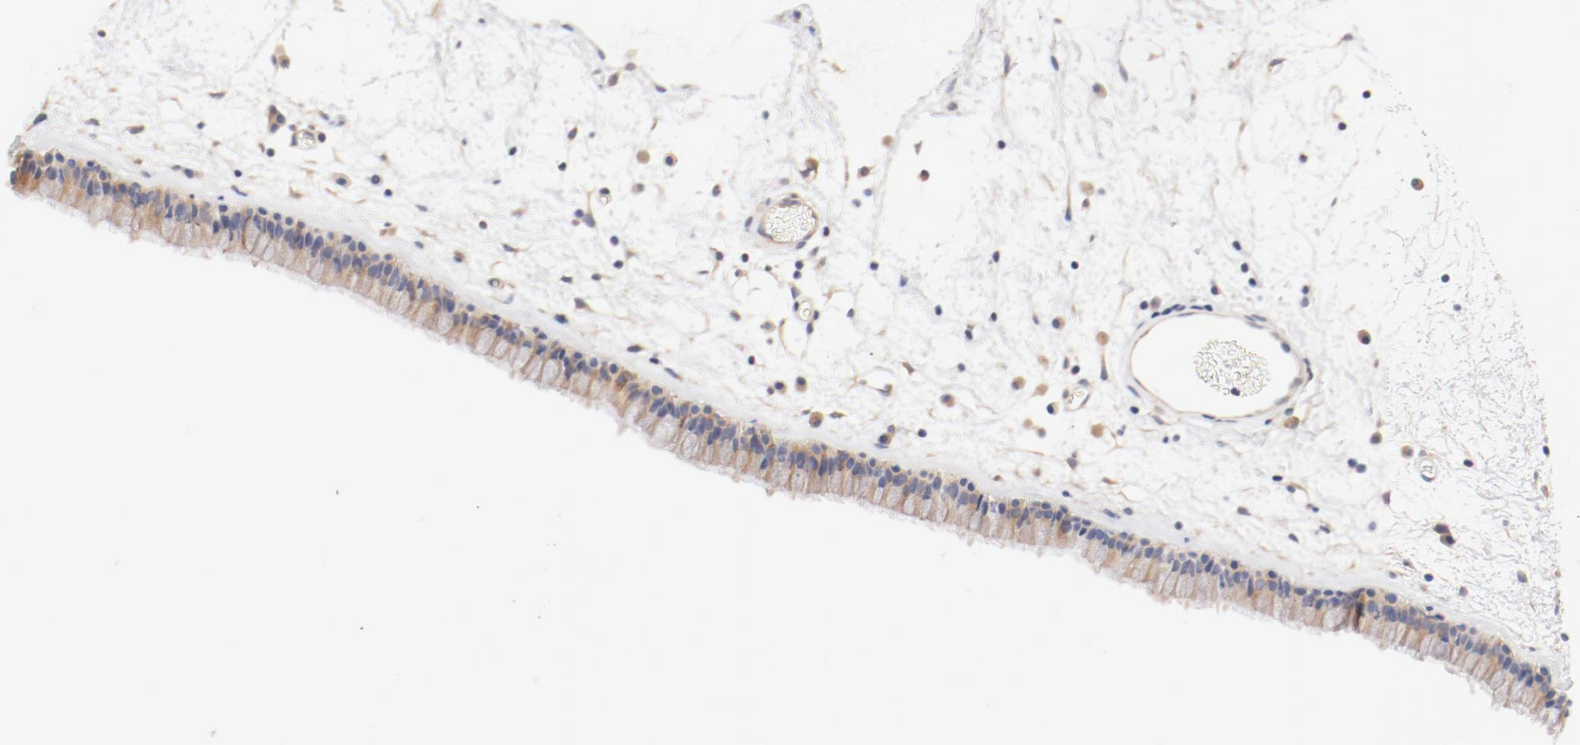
{"staining": {"intensity": "weak", "quantity": "25%-75%", "location": "cytoplasmic/membranous"}, "tissue": "nasopharynx", "cell_type": "Respiratory epithelial cells", "image_type": "normal", "snomed": [{"axis": "morphology", "description": "Normal tissue, NOS"}, {"axis": "morphology", "description": "Inflammation, NOS"}, {"axis": "topography", "description": "Nasopharynx"}], "caption": "This image reveals unremarkable nasopharynx stained with immunohistochemistry to label a protein in brown. The cytoplasmic/membranous of respiratory epithelial cells show weak positivity for the protein. Nuclei are counter-stained blue.", "gene": "DYNC1H1", "patient": {"sex": "male", "age": 48}}